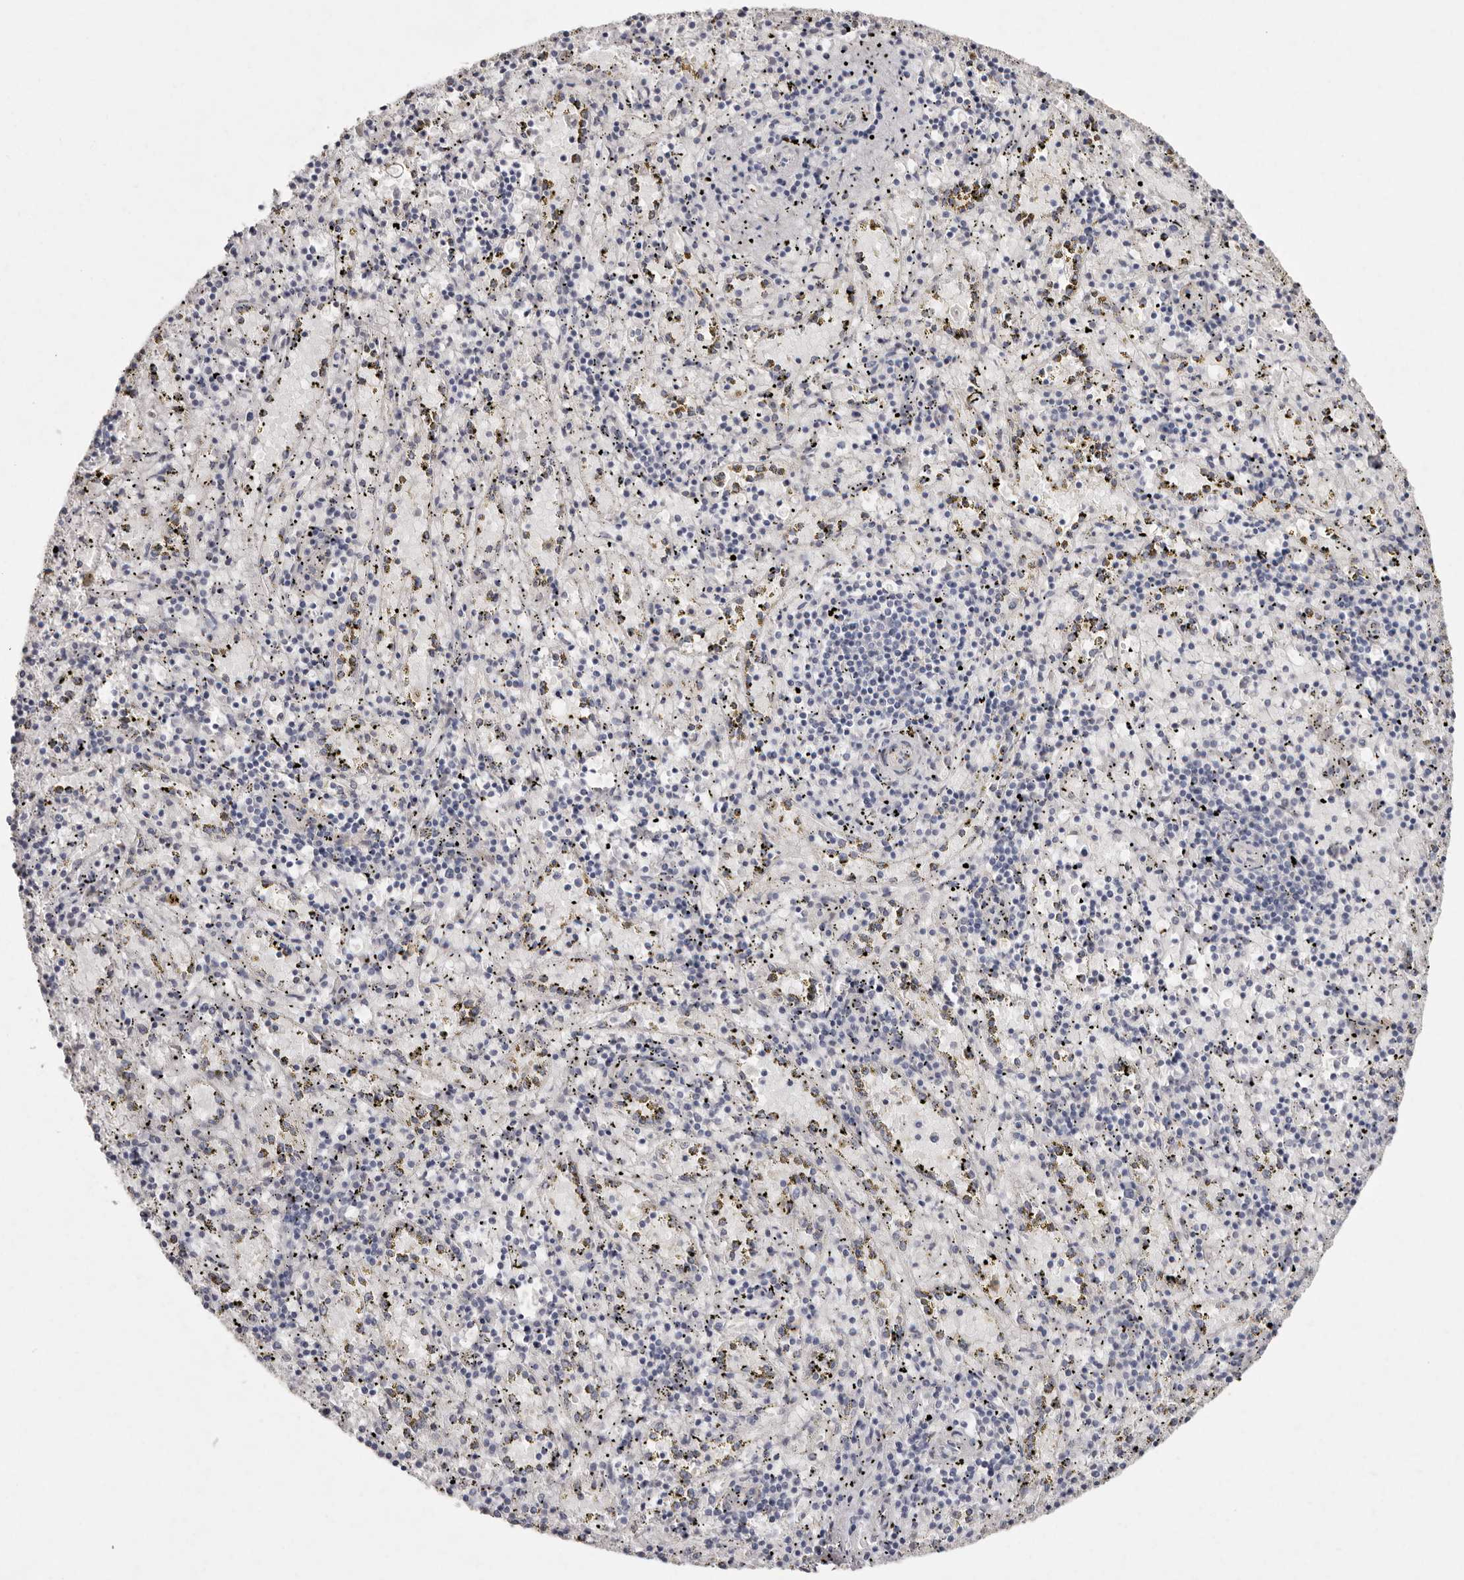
{"staining": {"intensity": "negative", "quantity": "none", "location": "none"}, "tissue": "spleen", "cell_type": "Cells in red pulp", "image_type": "normal", "snomed": [{"axis": "morphology", "description": "Normal tissue, NOS"}, {"axis": "topography", "description": "Spleen"}], "caption": "There is no significant positivity in cells in red pulp of spleen. Nuclei are stained in blue.", "gene": "FAM185A", "patient": {"sex": "male", "age": 11}}